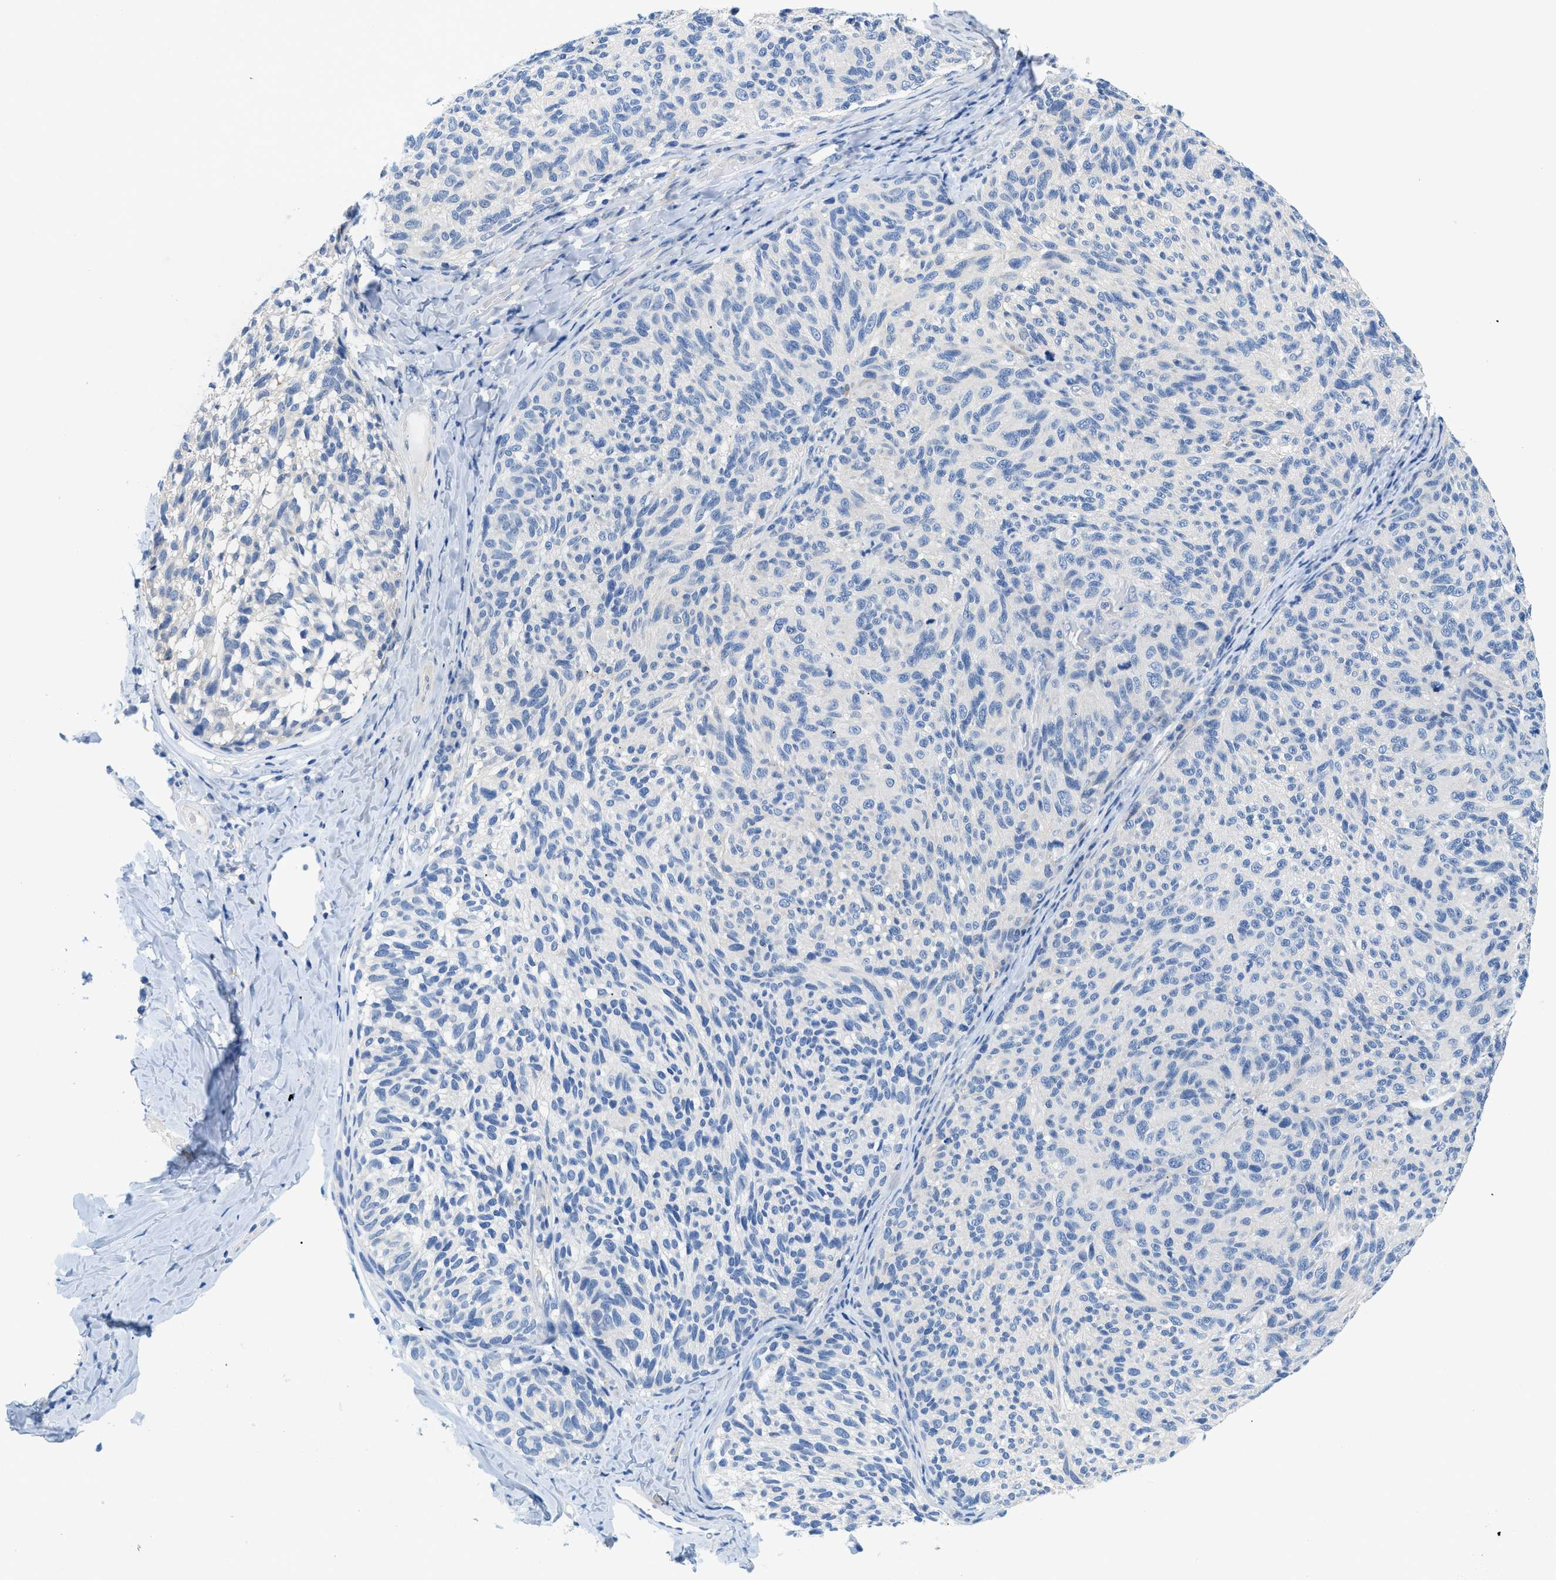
{"staining": {"intensity": "negative", "quantity": "none", "location": "none"}, "tissue": "melanoma", "cell_type": "Tumor cells", "image_type": "cancer", "snomed": [{"axis": "morphology", "description": "Malignant melanoma, NOS"}, {"axis": "topography", "description": "Skin"}], "caption": "Tumor cells show no significant staining in malignant melanoma.", "gene": "BPGM", "patient": {"sex": "female", "age": 73}}